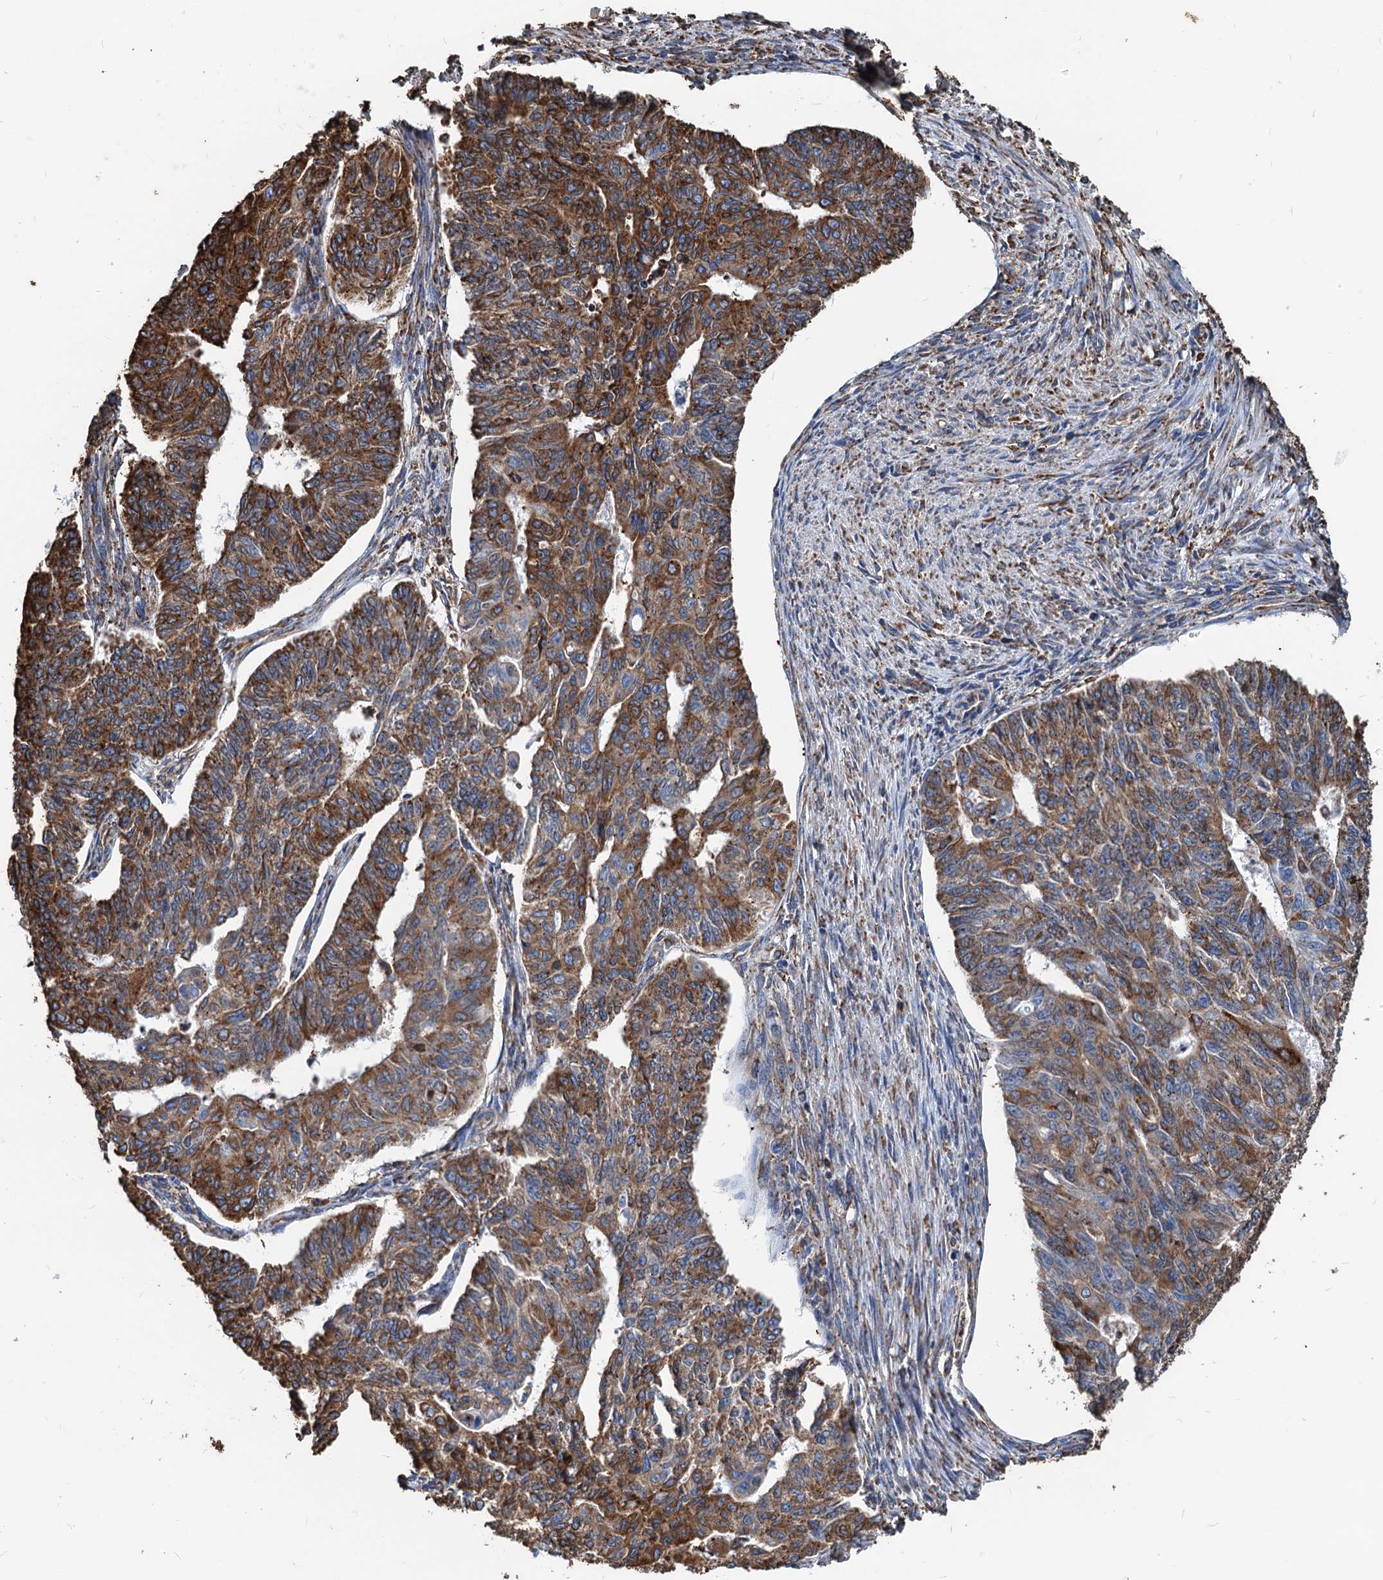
{"staining": {"intensity": "strong", "quantity": ">75%", "location": "cytoplasmic/membranous"}, "tissue": "endometrial cancer", "cell_type": "Tumor cells", "image_type": "cancer", "snomed": [{"axis": "morphology", "description": "Adenocarcinoma, NOS"}, {"axis": "topography", "description": "Endometrium"}], "caption": "IHC histopathology image of neoplastic tissue: human adenocarcinoma (endometrial) stained using immunohistochemistry displays high levels of strong protein expression localized specifically in the cytoplasmic/membranous of tumor cells, appearing as a cytoplasmic/membranous brown color.", "gene": "HSPA5", "patient": {"sex": "female", "age": 32}}